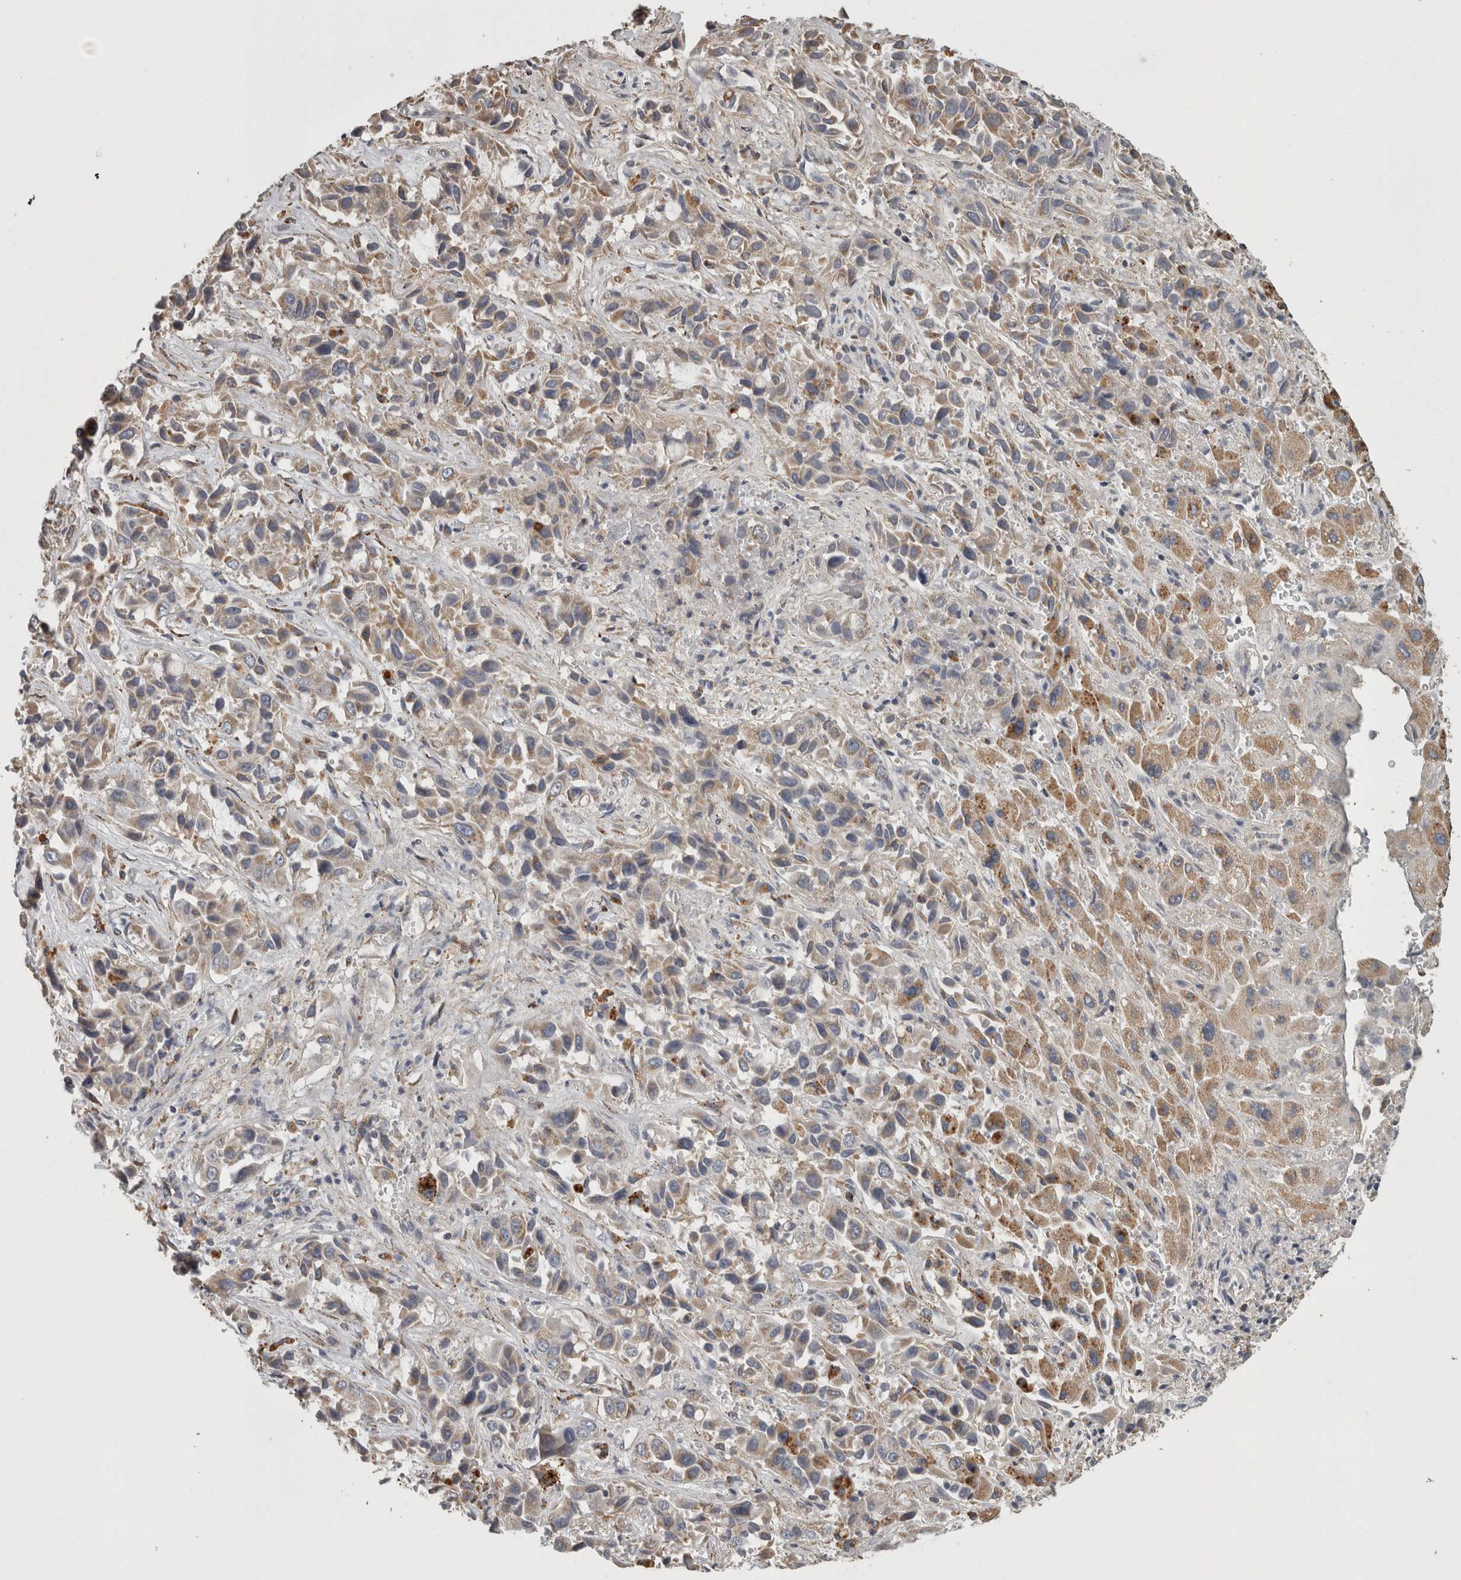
{"staining": {"intensity": "moderate", "quantity": "25%-75%", "location": "cytoplasmic/membranous"}, "tissue": "liver cancer", "cell_type": "Tumor cells", "image_type": "cancer", "snomed": [{"axis": "morphology", "description": "Cholangiocarcinoma"}, {"axis": "topography", "description": "Liver"}], "caption": "Immunohistochemistry (IHC) image of liver cholangiocarcinoma stained for a protein (brown), which displays medium levels of moderate cytoplasmic/membranous positivity in approximately 25%-75% of tumor cells.", "gene": "FRK", "patient": {"sex": "female", "age": 52}}